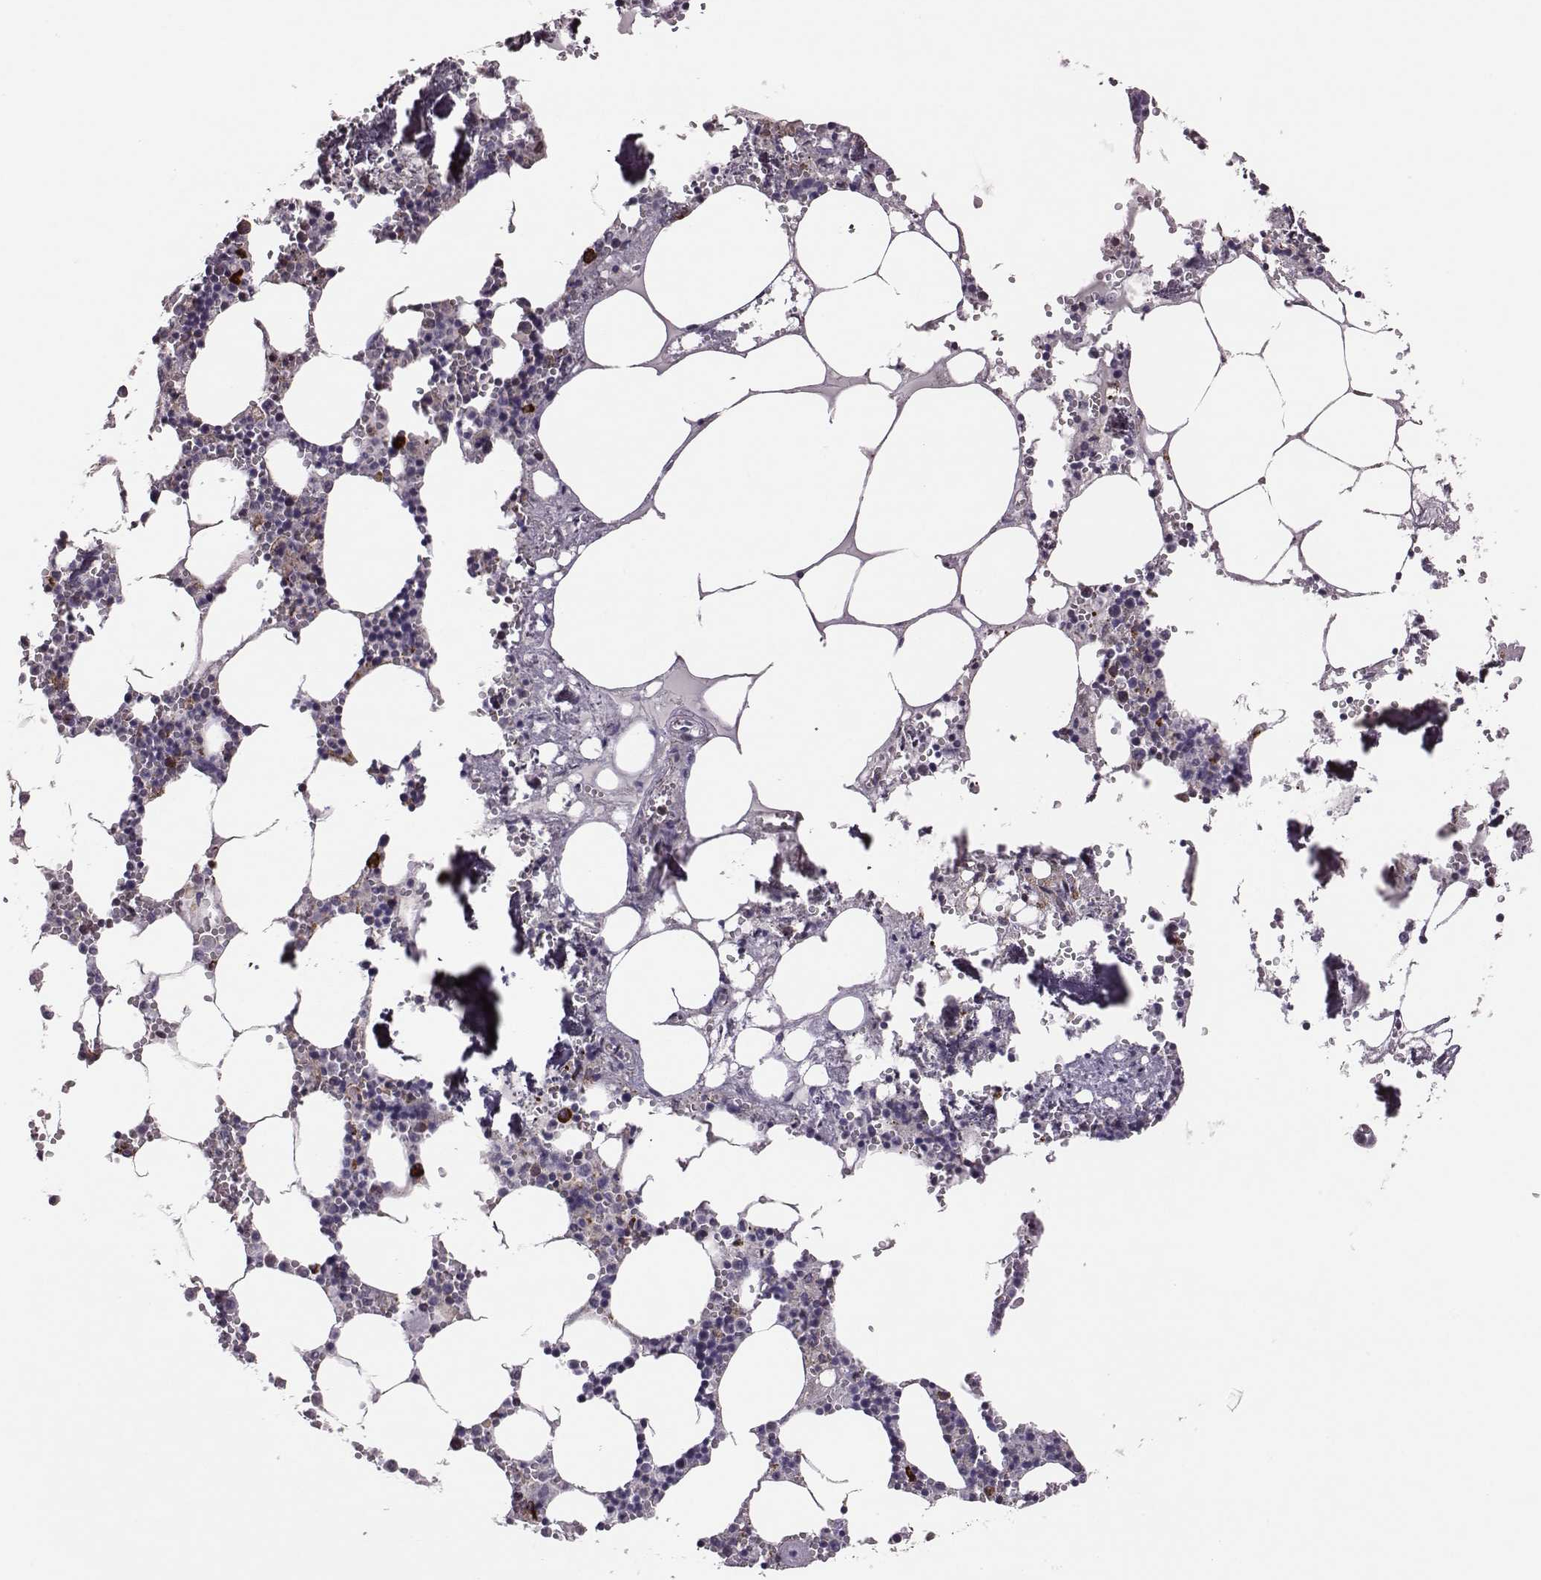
{"staining": {"intensity": "strong", "quantity": "<25%", "location": "cytoplasmic/membranous"}, "tissue": "bone marrow", "cell_type": "Hematopoietic cells", "image_type": "normal", "snomed": [{"axis": "morphology", "description": "Normal tissue, NOS"}, {"axis": "topography", "description": "Bone marrow"}], "caption": "Immunohistochemical staining of normal bone marrow displays strong cytoplasmic/membranous protein staining in approximately <25% of hematopoietic cells.", "gene": "SELENOI", "patient": {"sex": "male", "age": 54}}